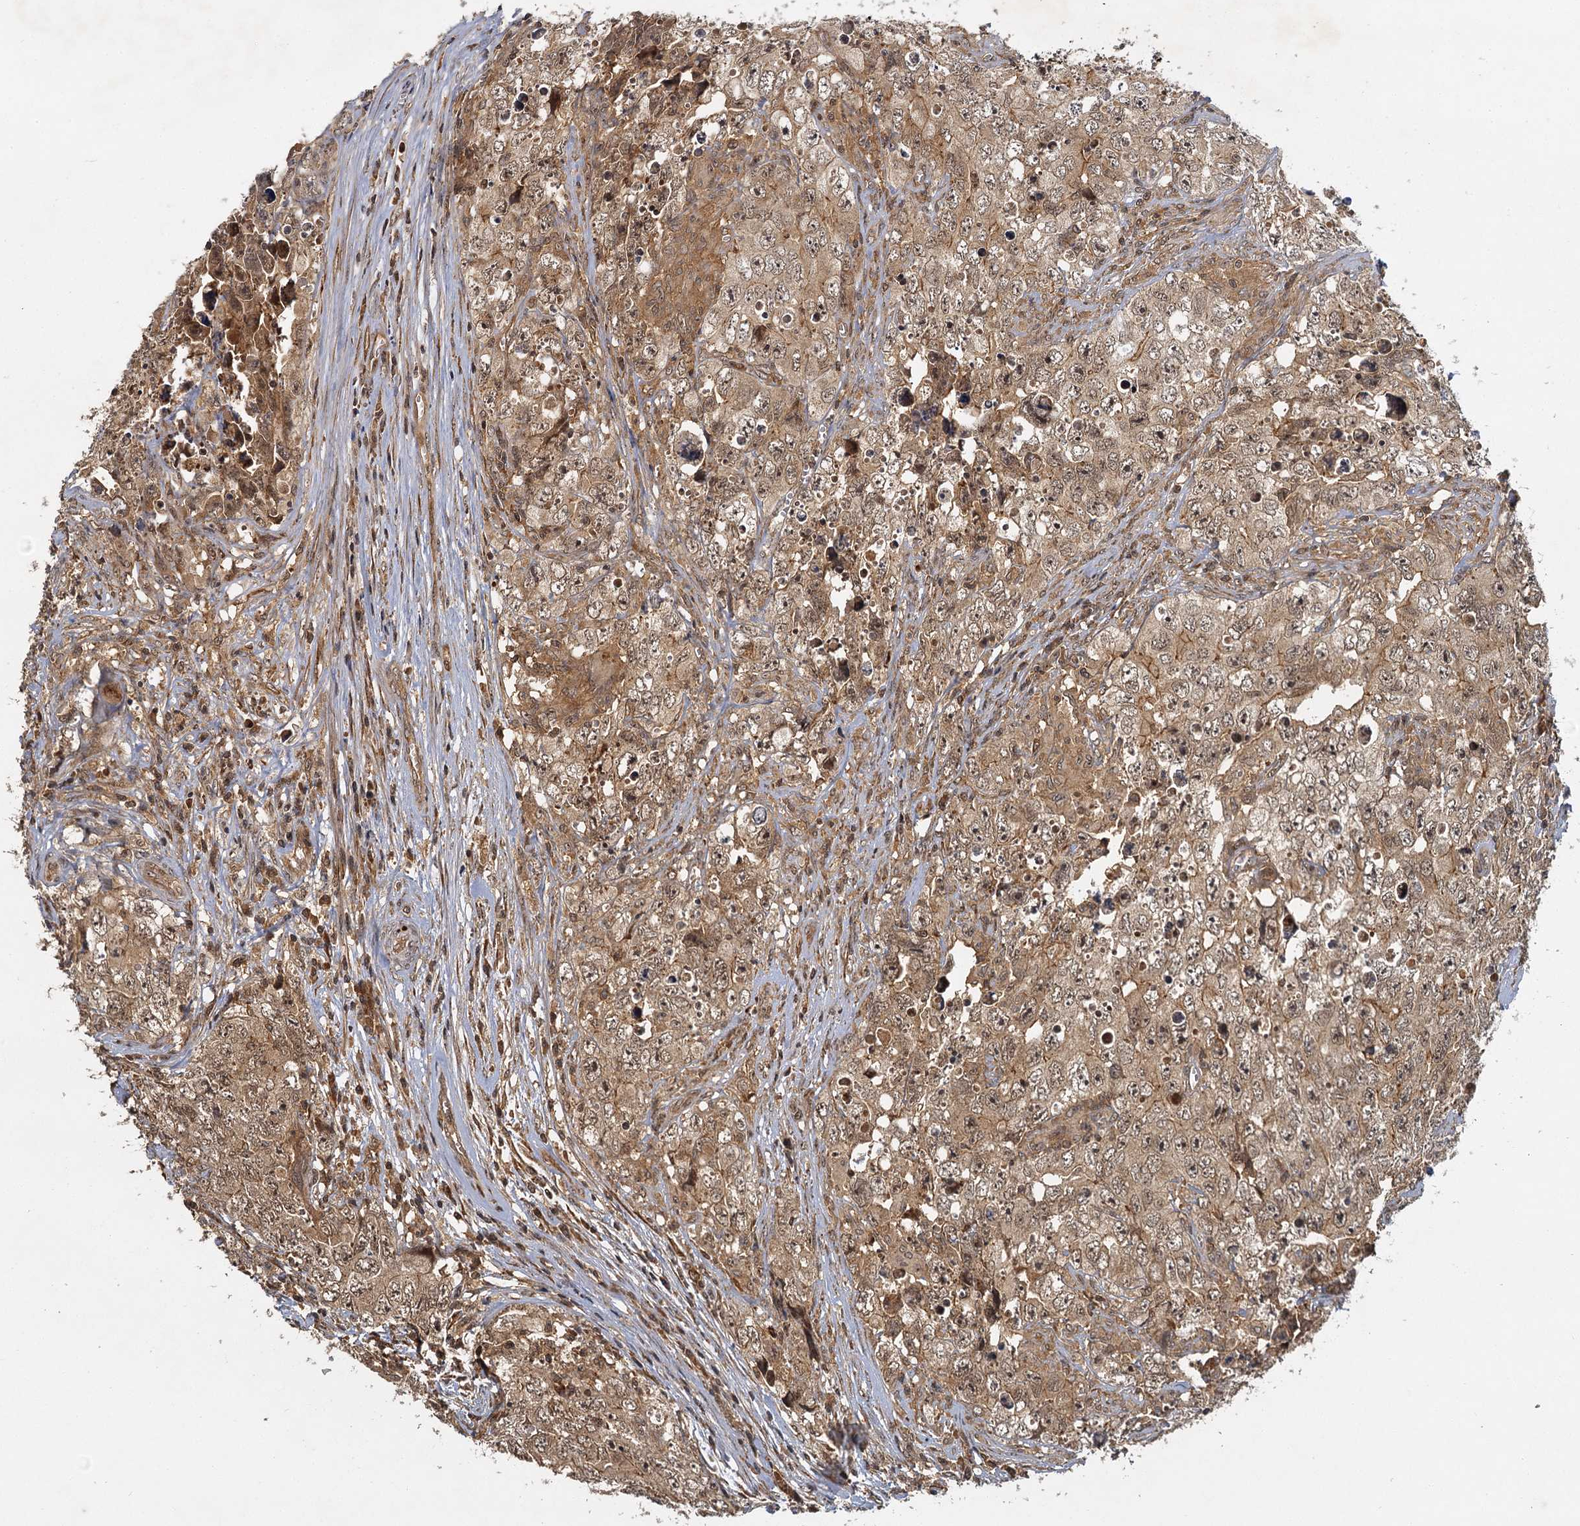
{"staining": {"intensity": "moderate", "quantity": ">75%", "location": "cytoplasmic/membranous,nuclear"}, "tissue": "testis cancer", "cell_type": "Tumor cells", "image_type": "cancer", "snomed": [{"axis": "morphology", "description": "Seminoma, NOS"}, {"axis": "morphology", "description": "Carcinoma, Embryonal, NOS"}, {"axis": "topography", "description": "Testis"}], "caption": "A micrograph of human testis seminoma stained for a protein reveals moderate cytoplasmic/membranous and nuclear brown staining in tumor cells.", "gene": "ZNF549", "patient": {"sex": "male", "age": 43}}